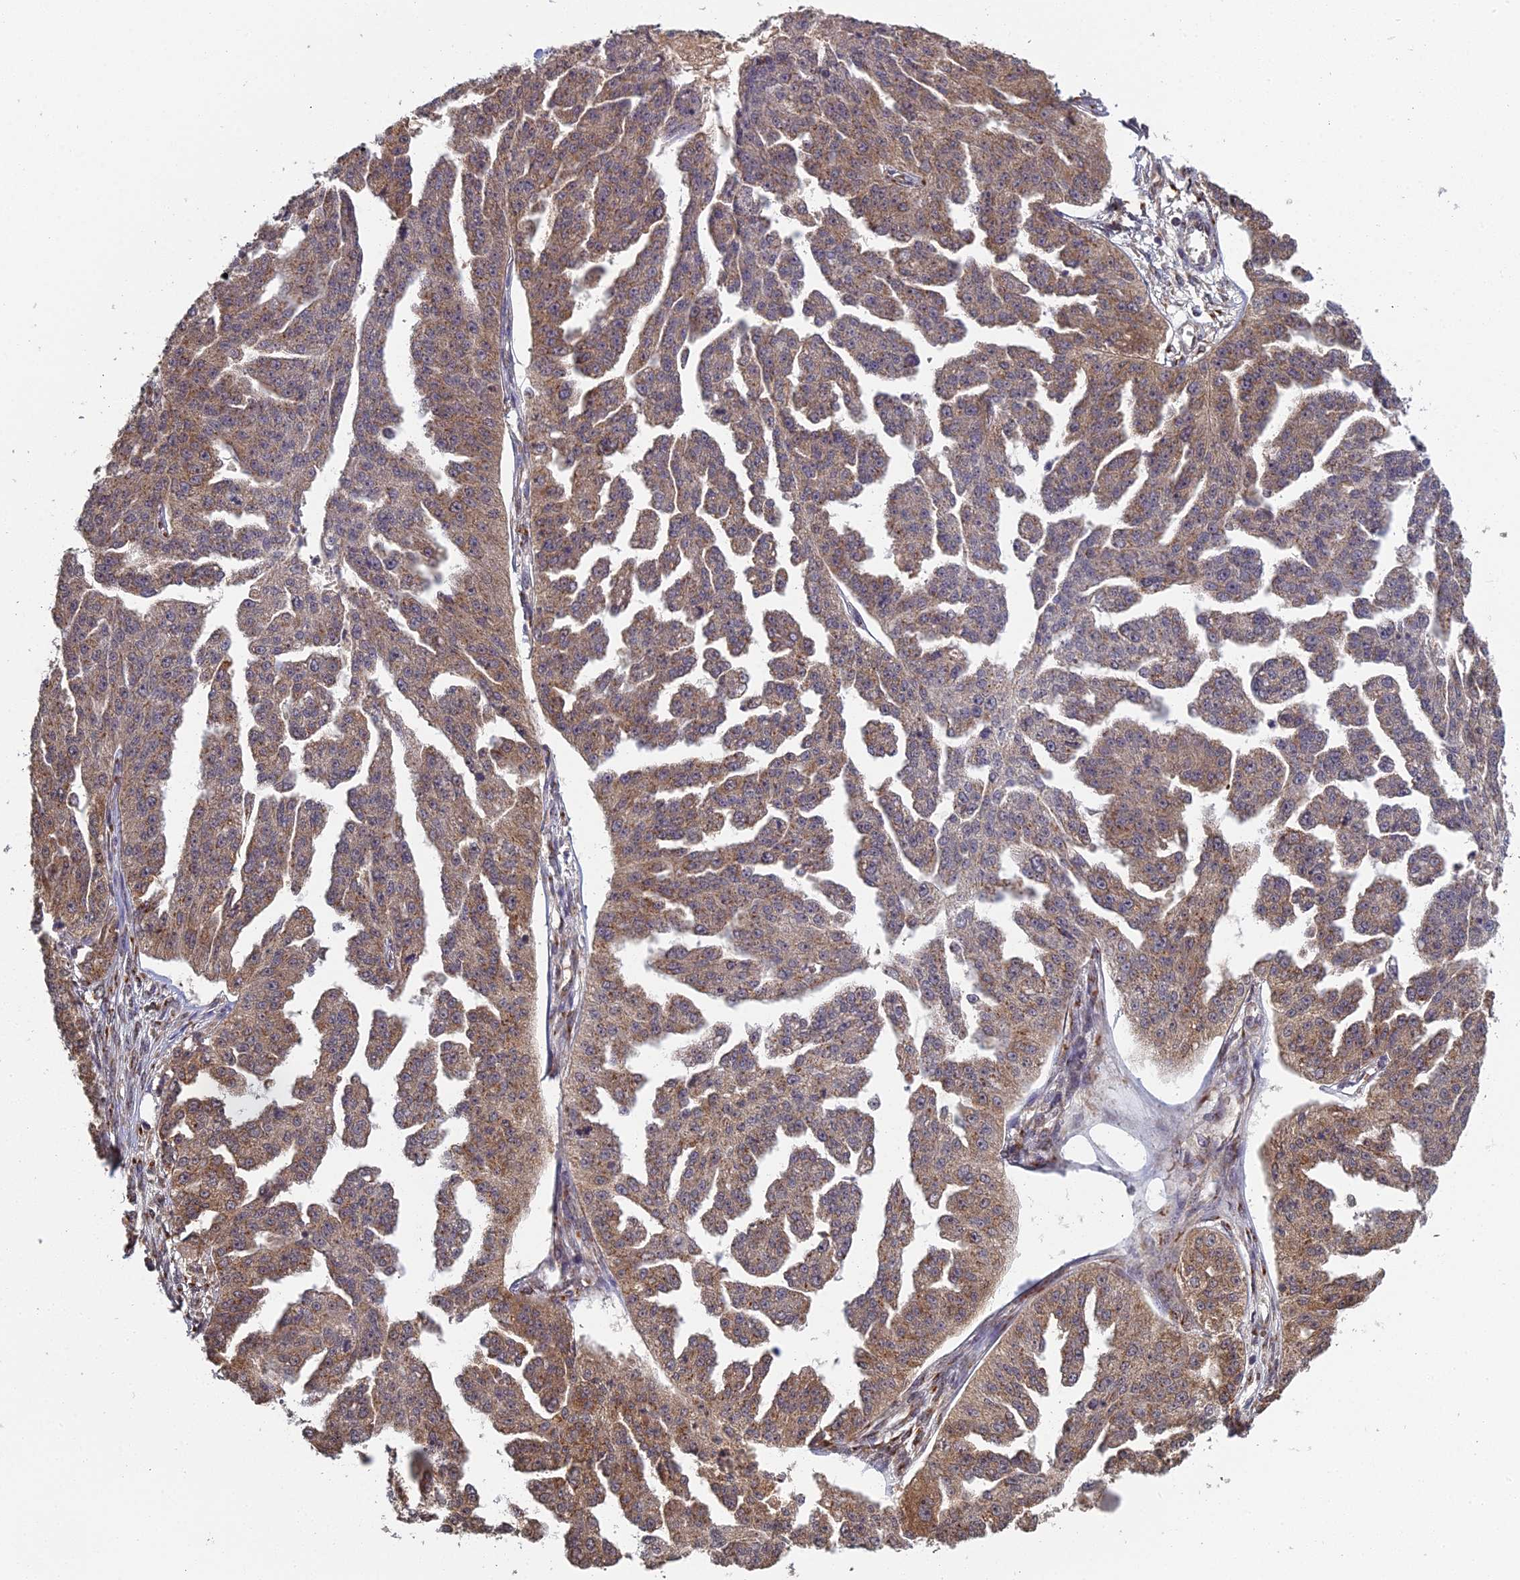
{"staining": {"intensity": "moderate", "quantity": ">75%", "location": "cytoplasmic/membranous"}, "tissue": "ovarian cancer", "cell_type": "Tumor cells", "image_type": "cancer", "snomed": [{"axis": "morphology", "description": "Cystadenocarcinoma, serous, NOS"}, {"axis": "topography", "description": "Ovary"}], "caption": "The image reveals immunohistochemical staining of ovarian cancer (serous cystadenocarcinoma). There is moderate cytoplasmic/membranous staining is seen in approximately >75% of tumor cells. (DAB IHC, brown staining for protein, blue staining for nuclei).", "gene": "MEOX1", "patient": {"sex": "female", "age": 58}}